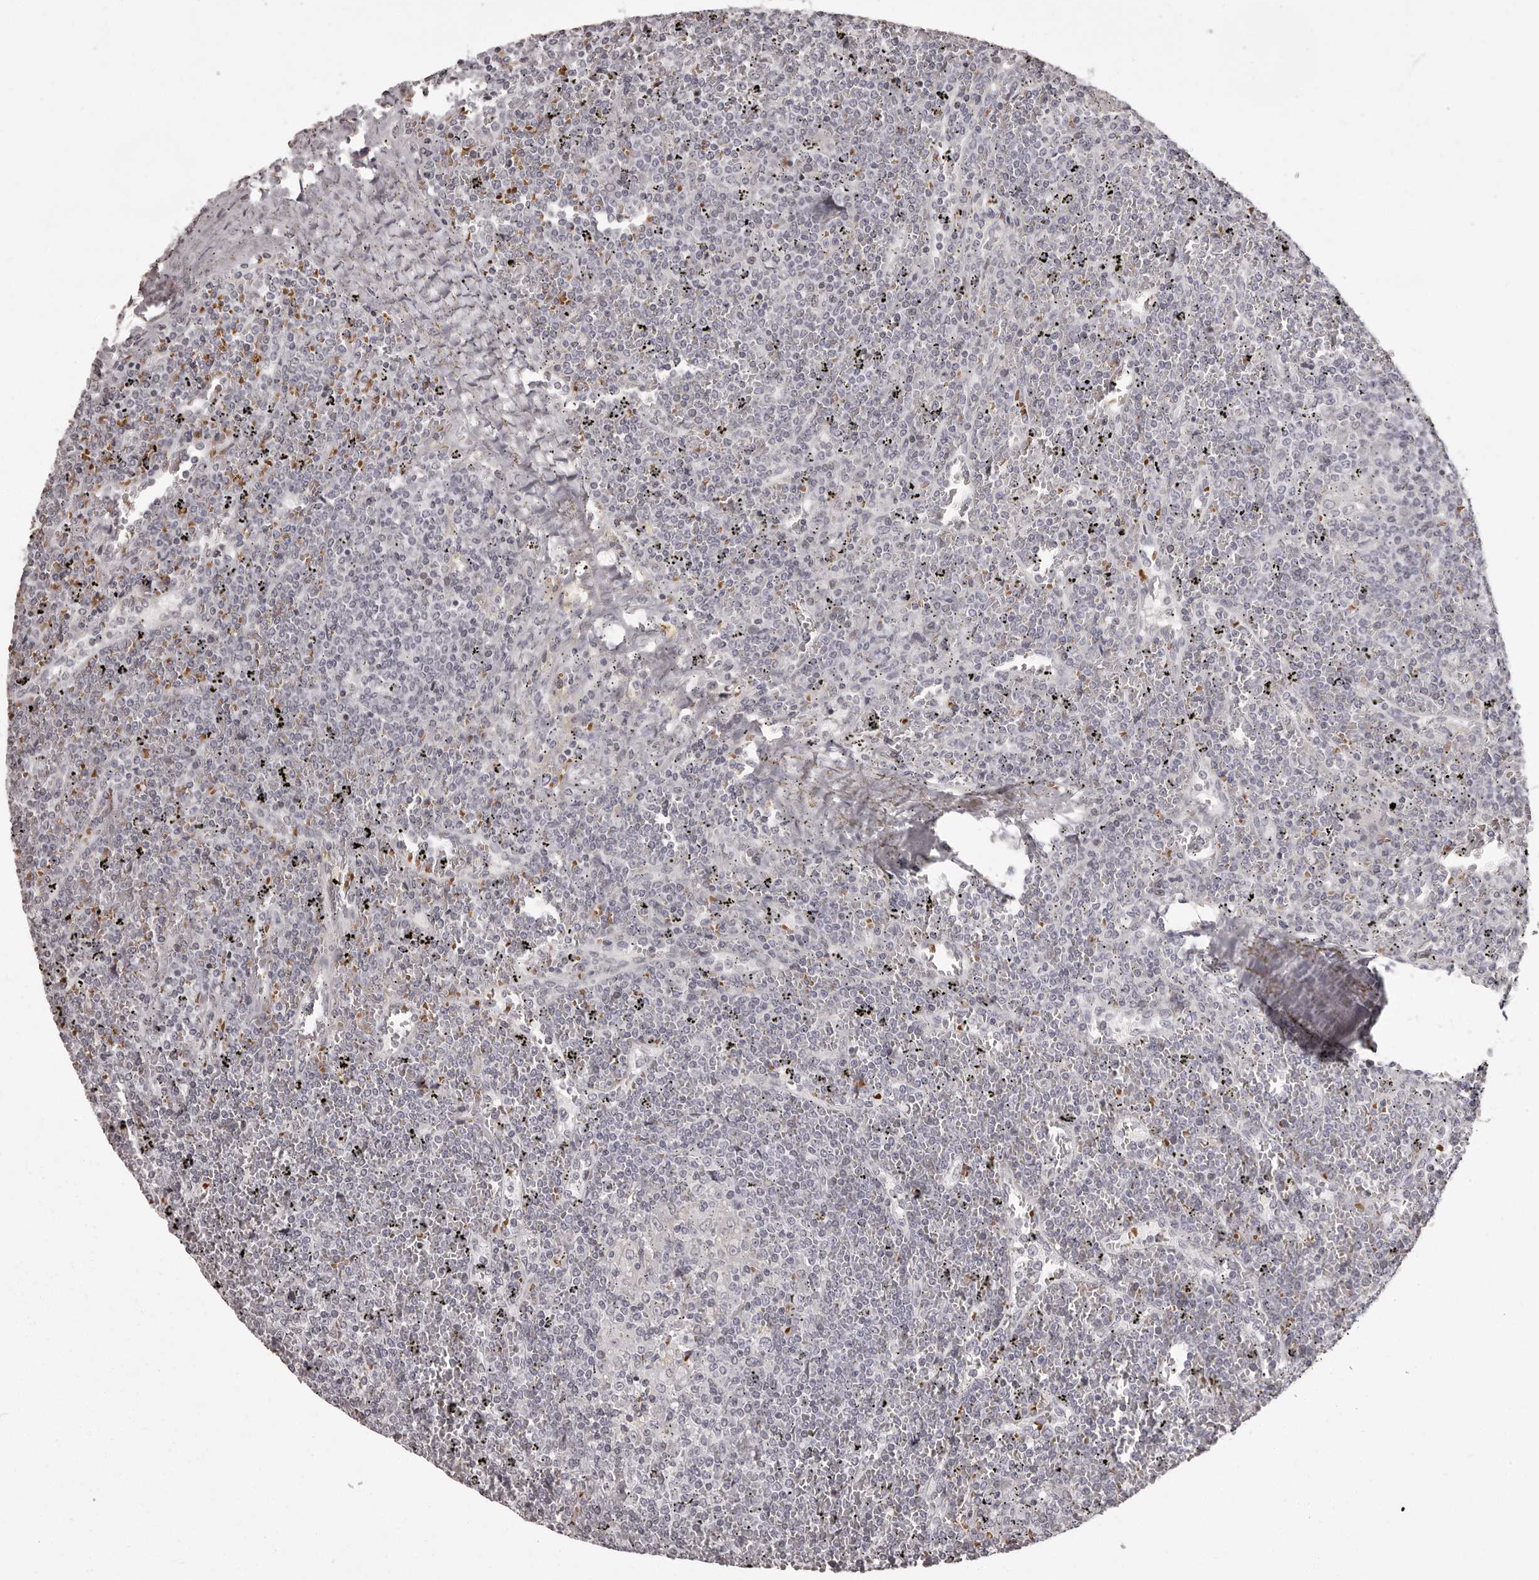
{"staining": {"intensity": "negative", "quantity": "none", "location": "none"}, "tissue": "lymphoma", "cell_type": "Tumor cells", "image_type": "cancer", "snomed": [{"axis": "morphology", "description": "Malignant lymphoma, non-Hodgkin's type, Low grade"}, {"axis": "topography", "description": "Spleen"}], "caption": "Immunohistochemistry (IHC) of low-grade malignant lymphoma, non-Hodgkin's type exhibits no staining in tumor cells.", "gene": "C8orf74", "patient": {"sex": "female", "age": 19}}